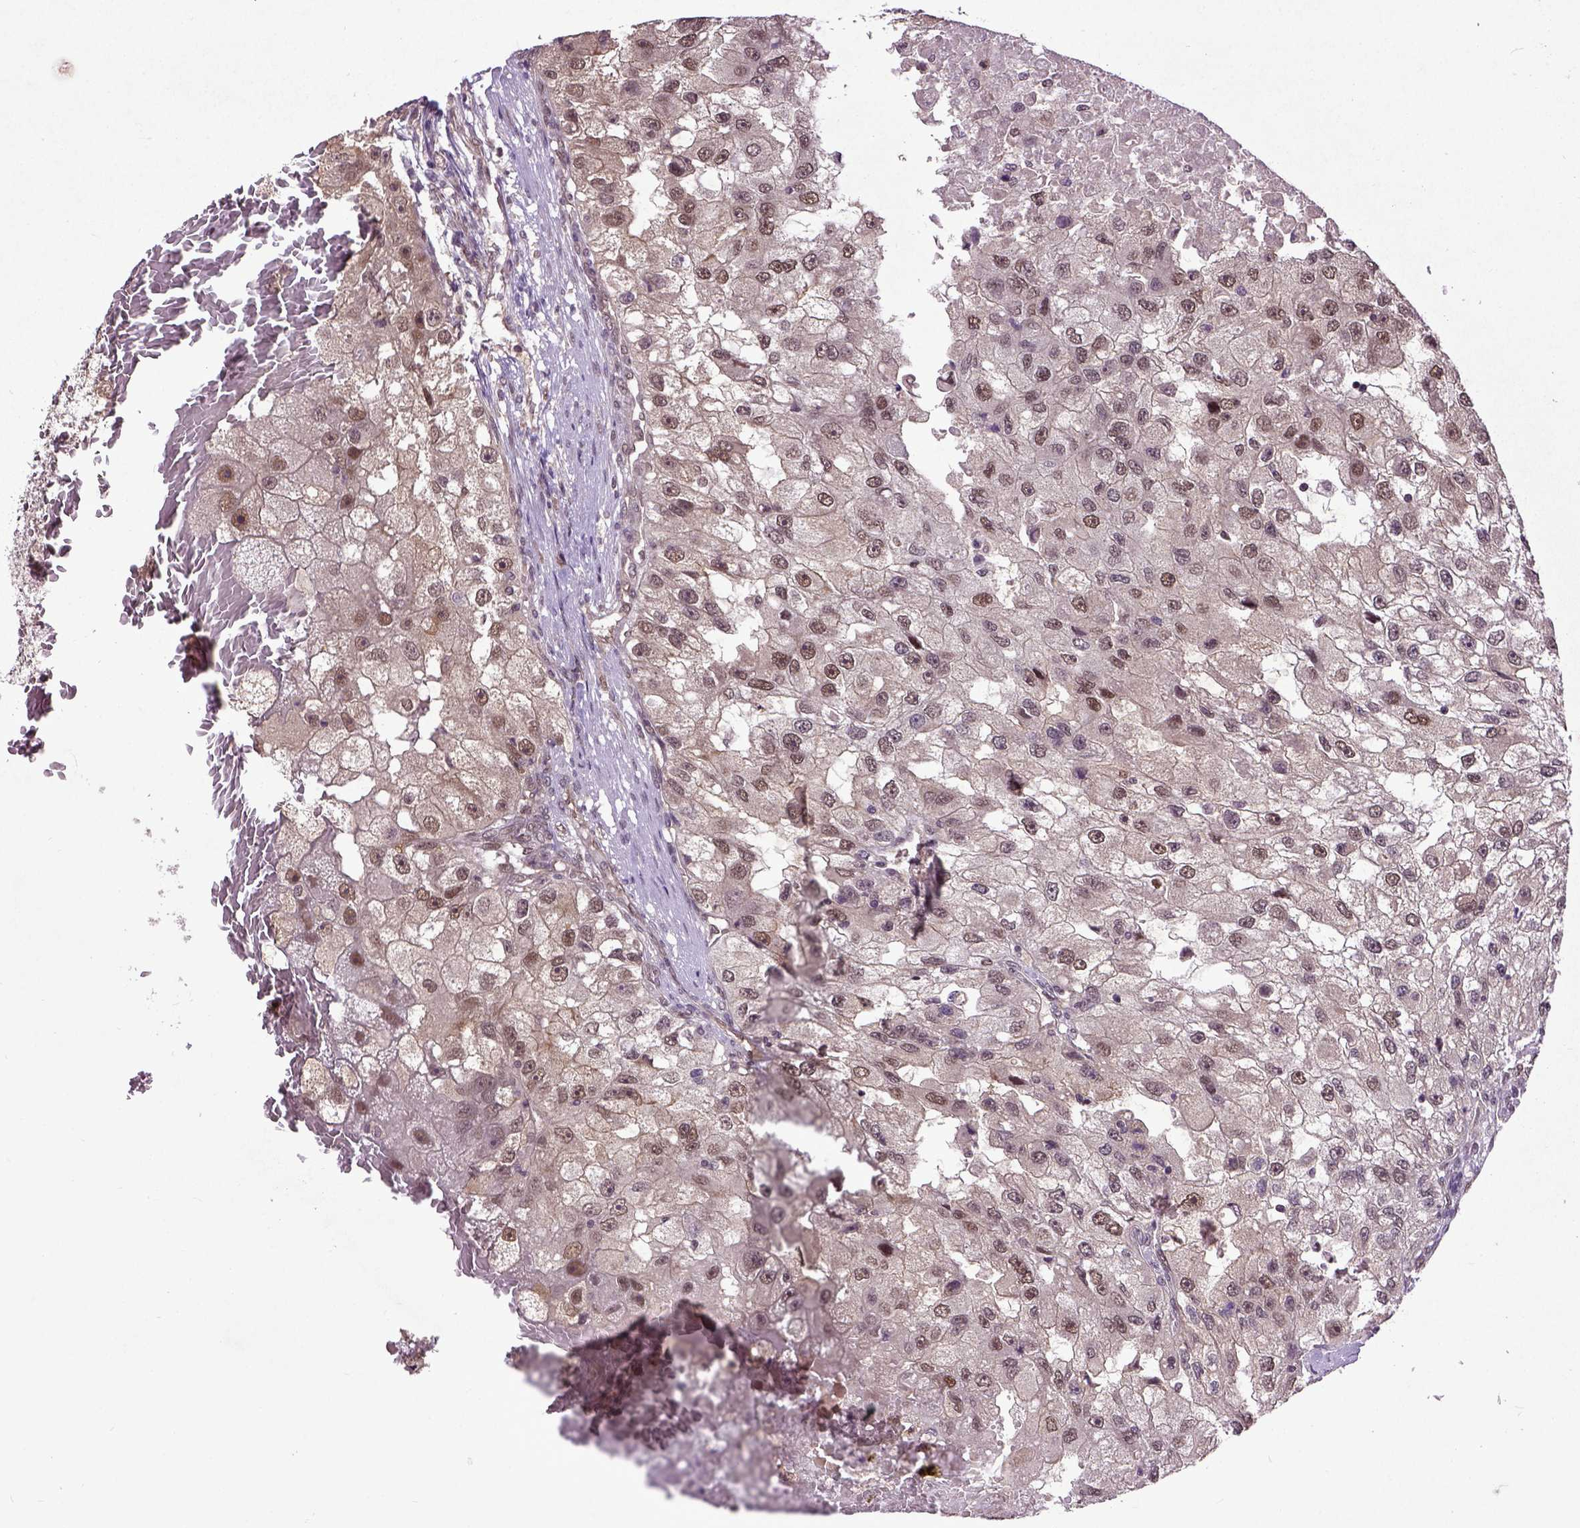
{"staining": {"intensity": "moderate", "quantity": ">75%", "location": "nuclear"}, "tissue": "renal cancer", "cell_type": "Tumor cells", "image_type": "cancer", "snomed": [{"axis": "morphology", "description": "Adenocarcinoma, NOS"}, {"axis": "topography", "description": "Kidney"}], "caption": "Adenocarcinoma (renal) tissue reveals moderate nuclear expression in about >75% of tumor cells", "gene": "UBA3", "patient": {"sex": "male", "age": 63}}